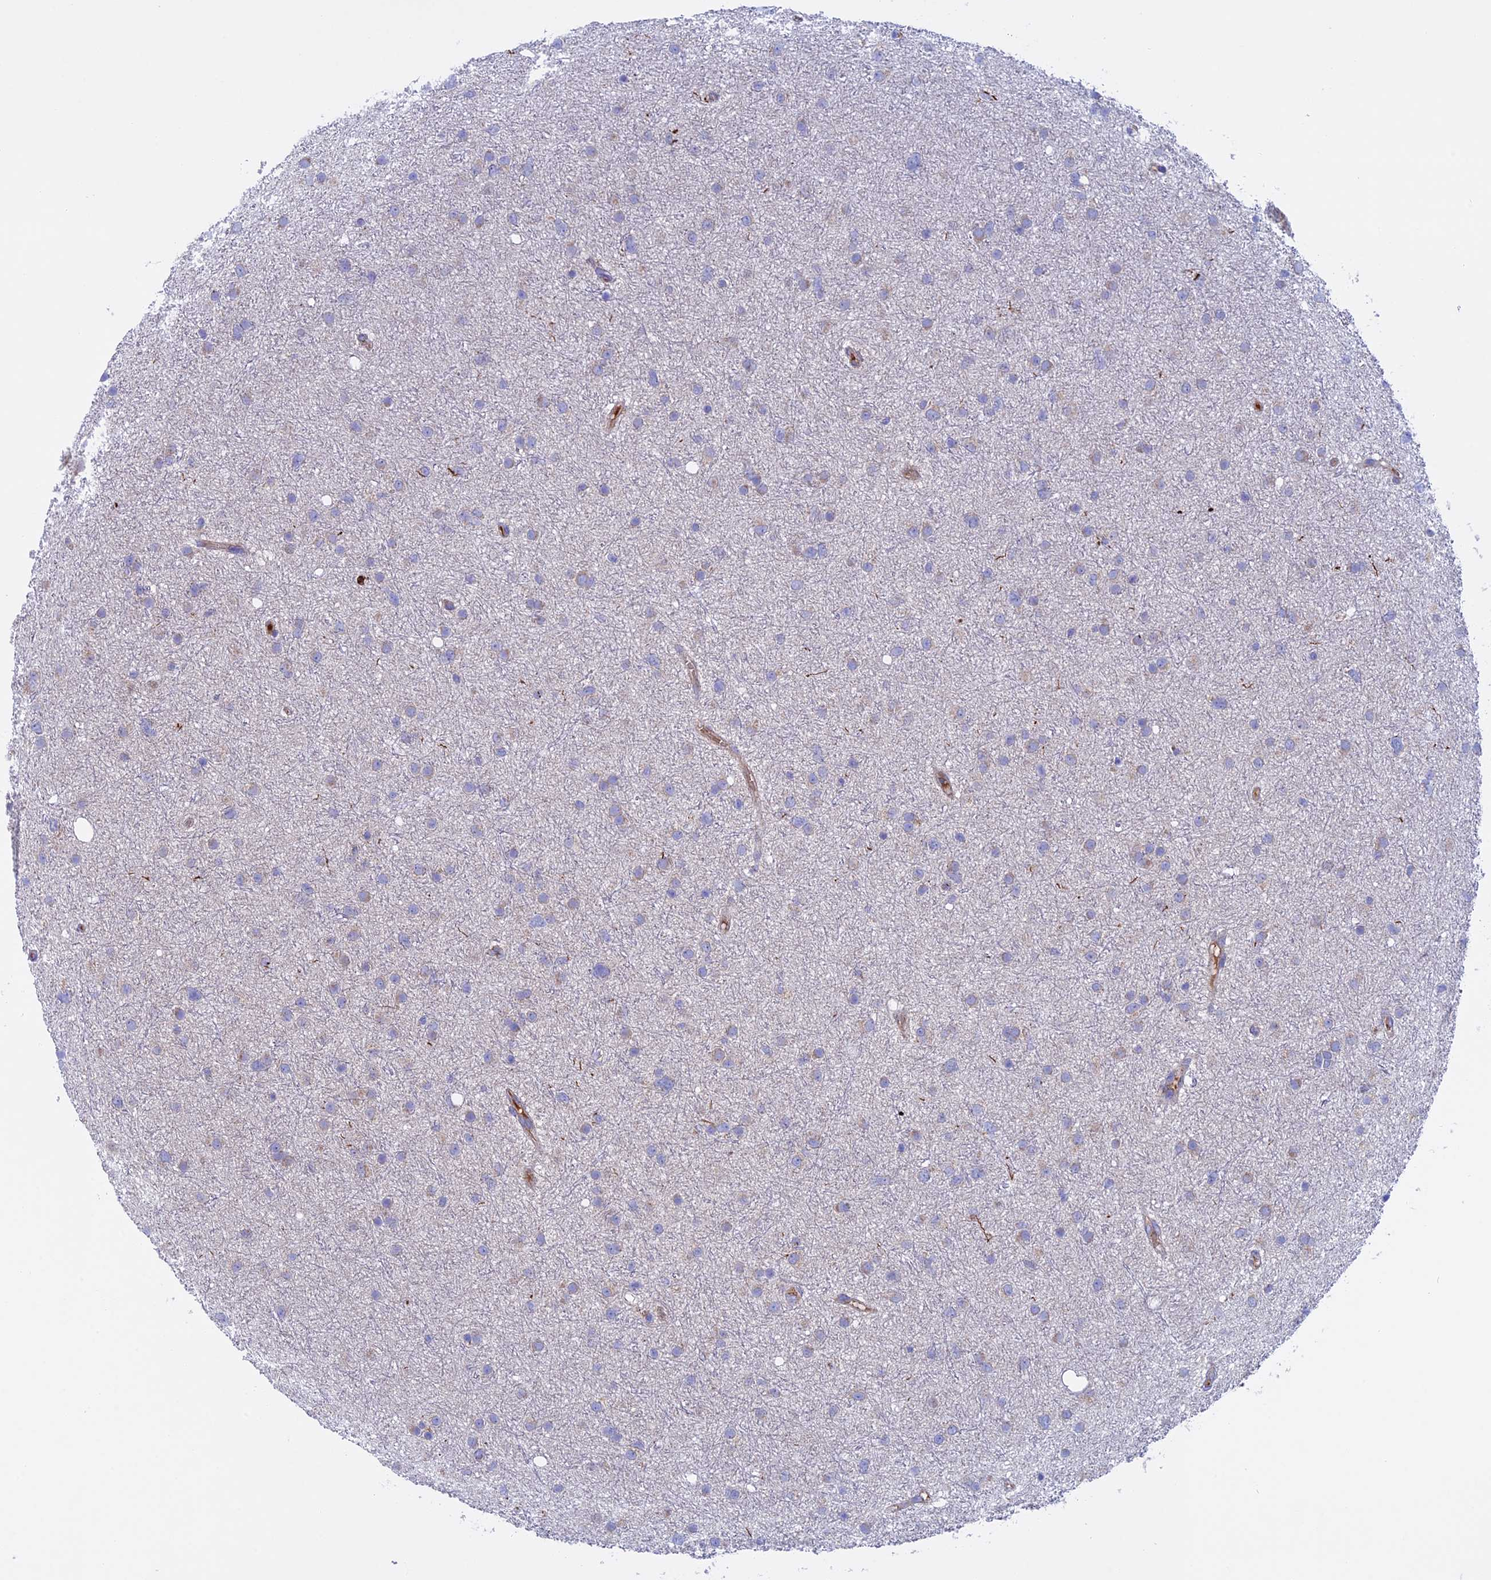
{"staining": {"intensity": "negative", "quantity": "none", "location": "none"}, "tissue": "glioma", "cell_type": "Tumor cells", "image_type": "cancer", "snomed": [{"axis": "morphology", "description": "Glioma, malignant, Low grade"}, {"axis": "topography", "description": "Cerebral cortex"}], "caption": "A micrograph of glioma stained for a protein displays no brown staining in tumor cells.", "gene": "SLC15A5", "patient": {"sex": "female", "age": 39}}